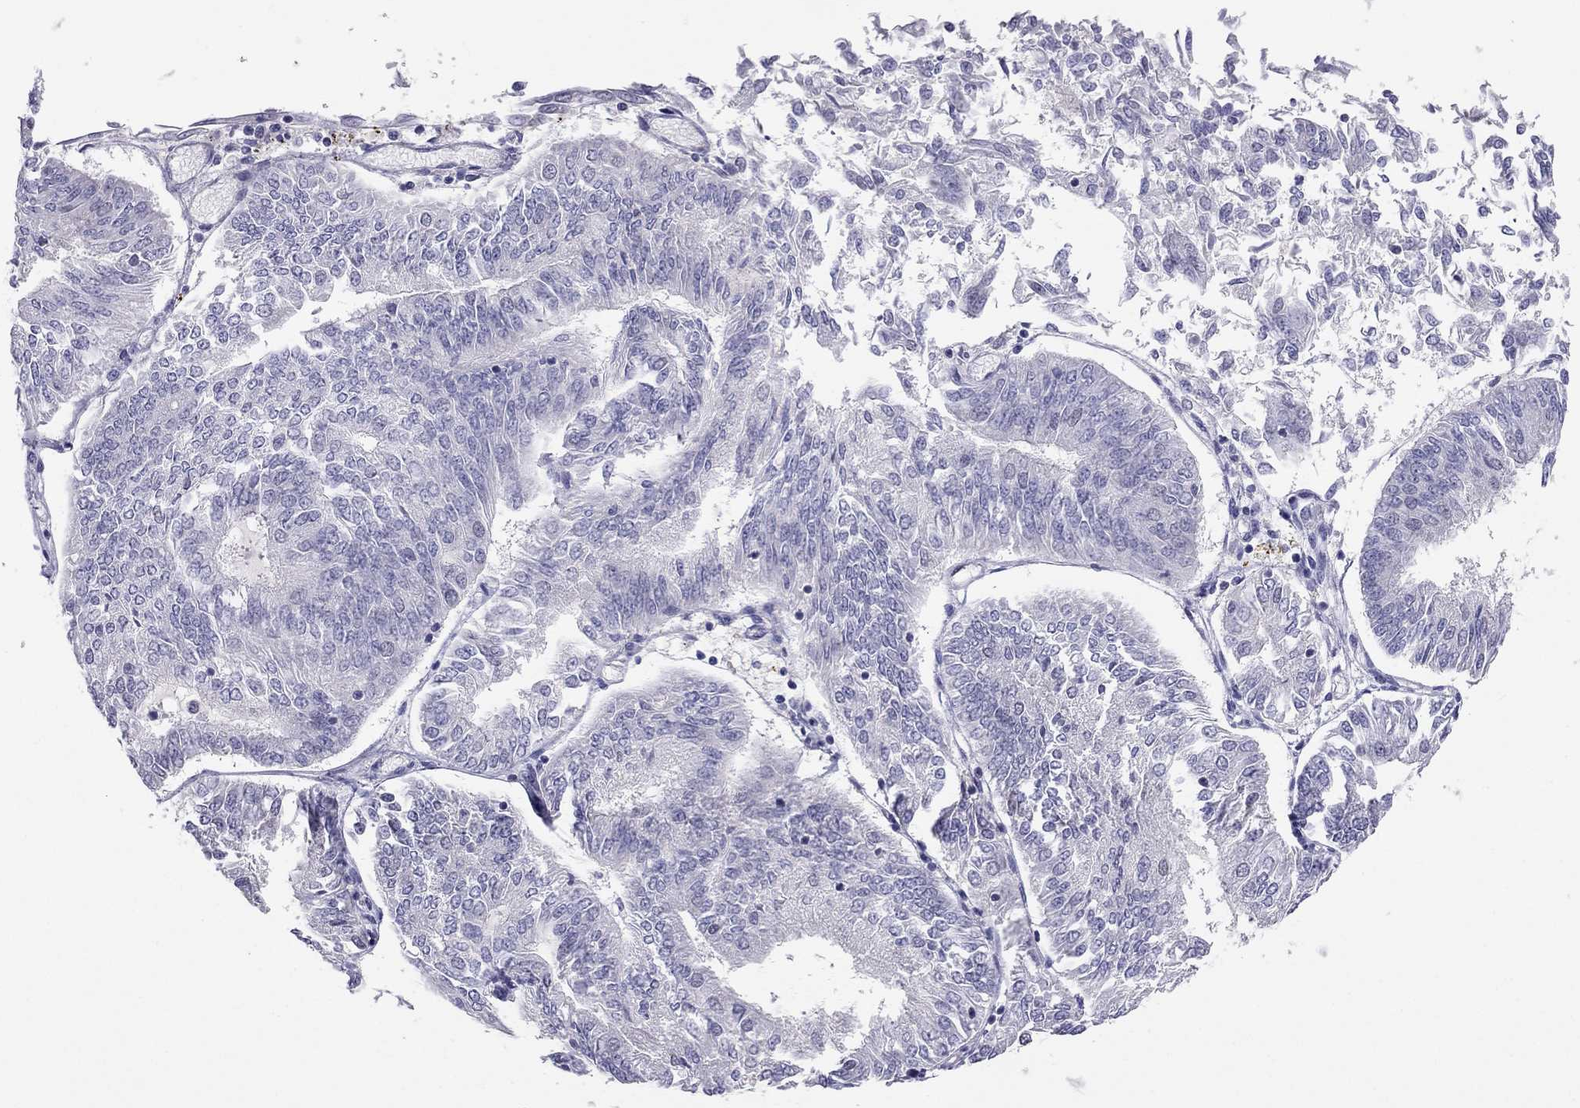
{"staining": {"intensity": "negative", "quantity": "none", "location": "none"}, "tissue": "endometrial cancer", "cell_type": "Tumor cells", "image_type": "cancer", "snomed": [{"axis": "morphology", "description": "Adenocarcinoma, NOS"}, {"axis": "topography", "description": "Endometrium"}], "caption": "Immunohistochemistry (IHC) of endometrial cancer exhibits no positivity in tumor cells.", "gene": "HSF2BP", "patient": {"sex": "female", "age": 58}}